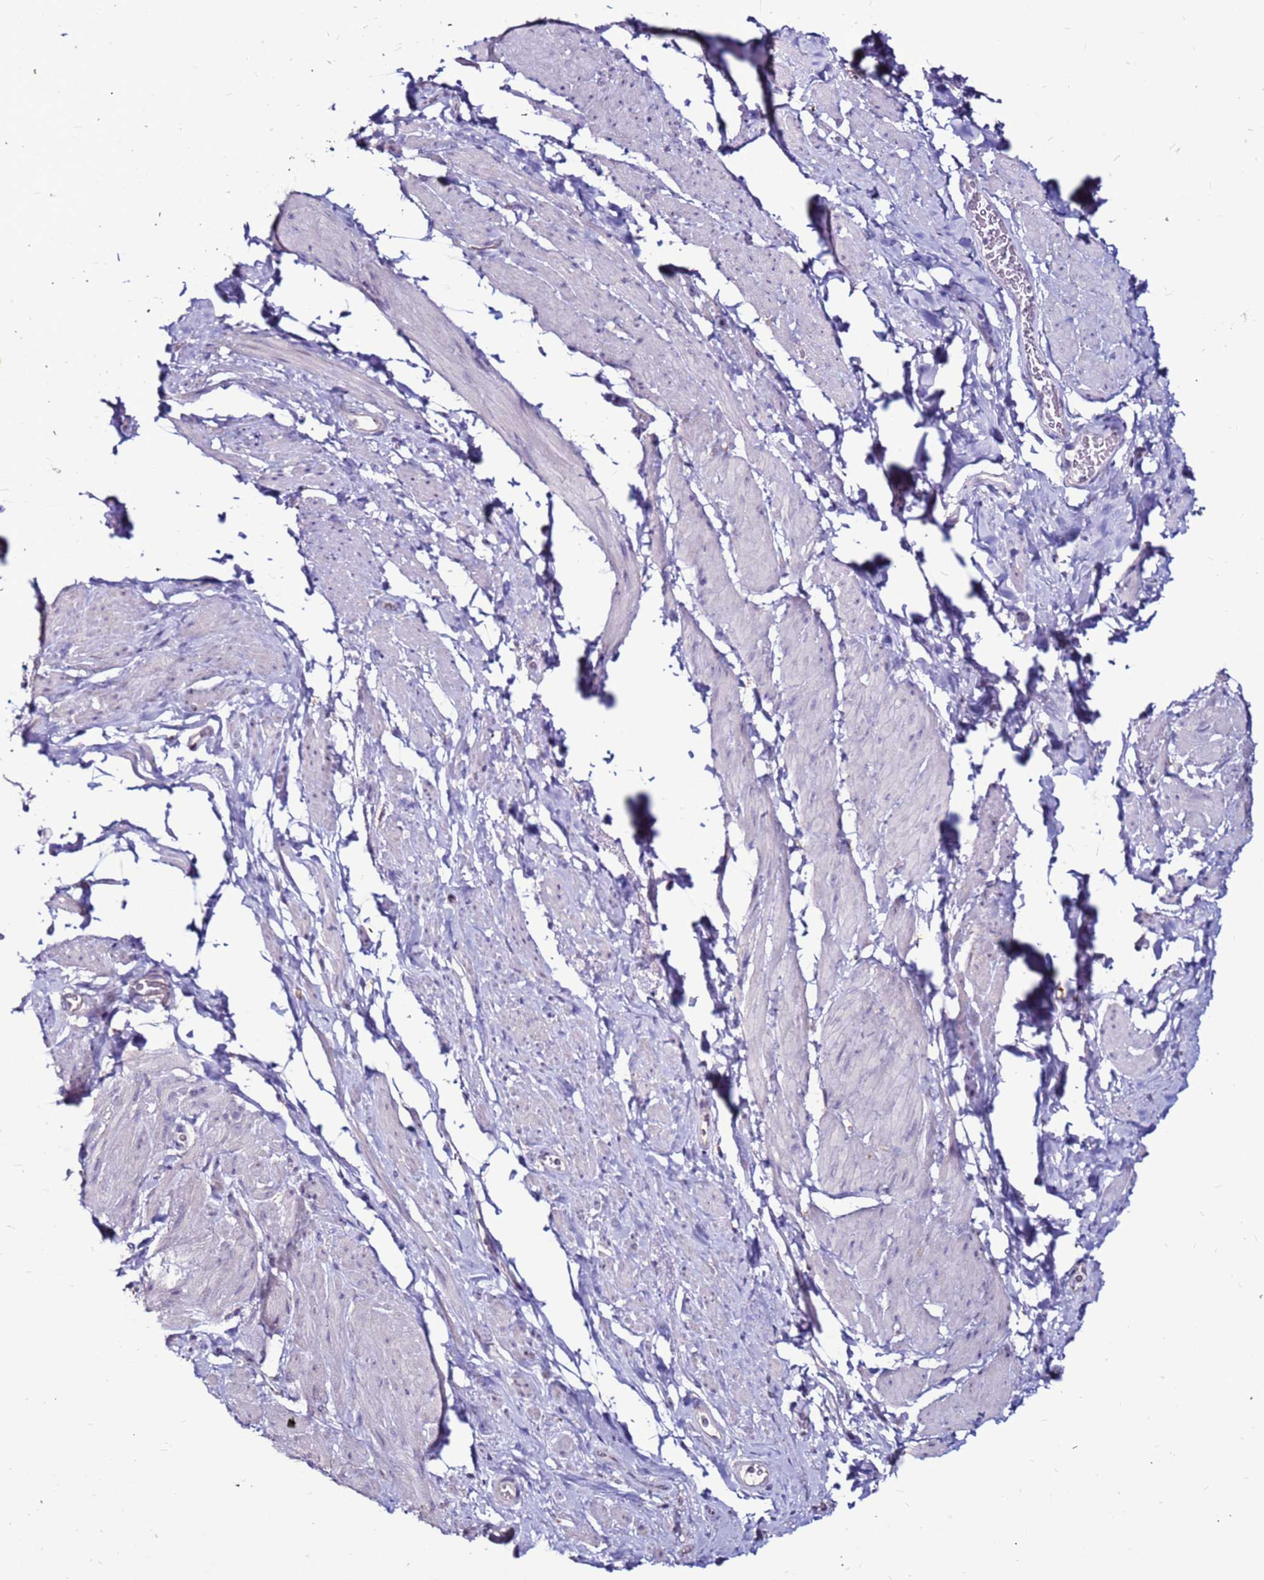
{"staining": {"intensity": "negative", "quantity": "none", "location": "none"}, "tissue": "smooth muscle", "cell_type": "Smooth muscle cells", "image_type": "normal", "snomed": [{"axis": "morphology", "description": "Normal tissue, NOS"}, {"axis": "topography", "description": "Smooth muscle"}, {"axis": "topography", "description": "Peripheral nerve tissue"}], "caption": "Immunohistochemistry of unremarkable smooth muscle displays no positivity in smooth muscle cells.", "gene": "SLC44A3", "patient": {"sex": "male", "age": 69}}